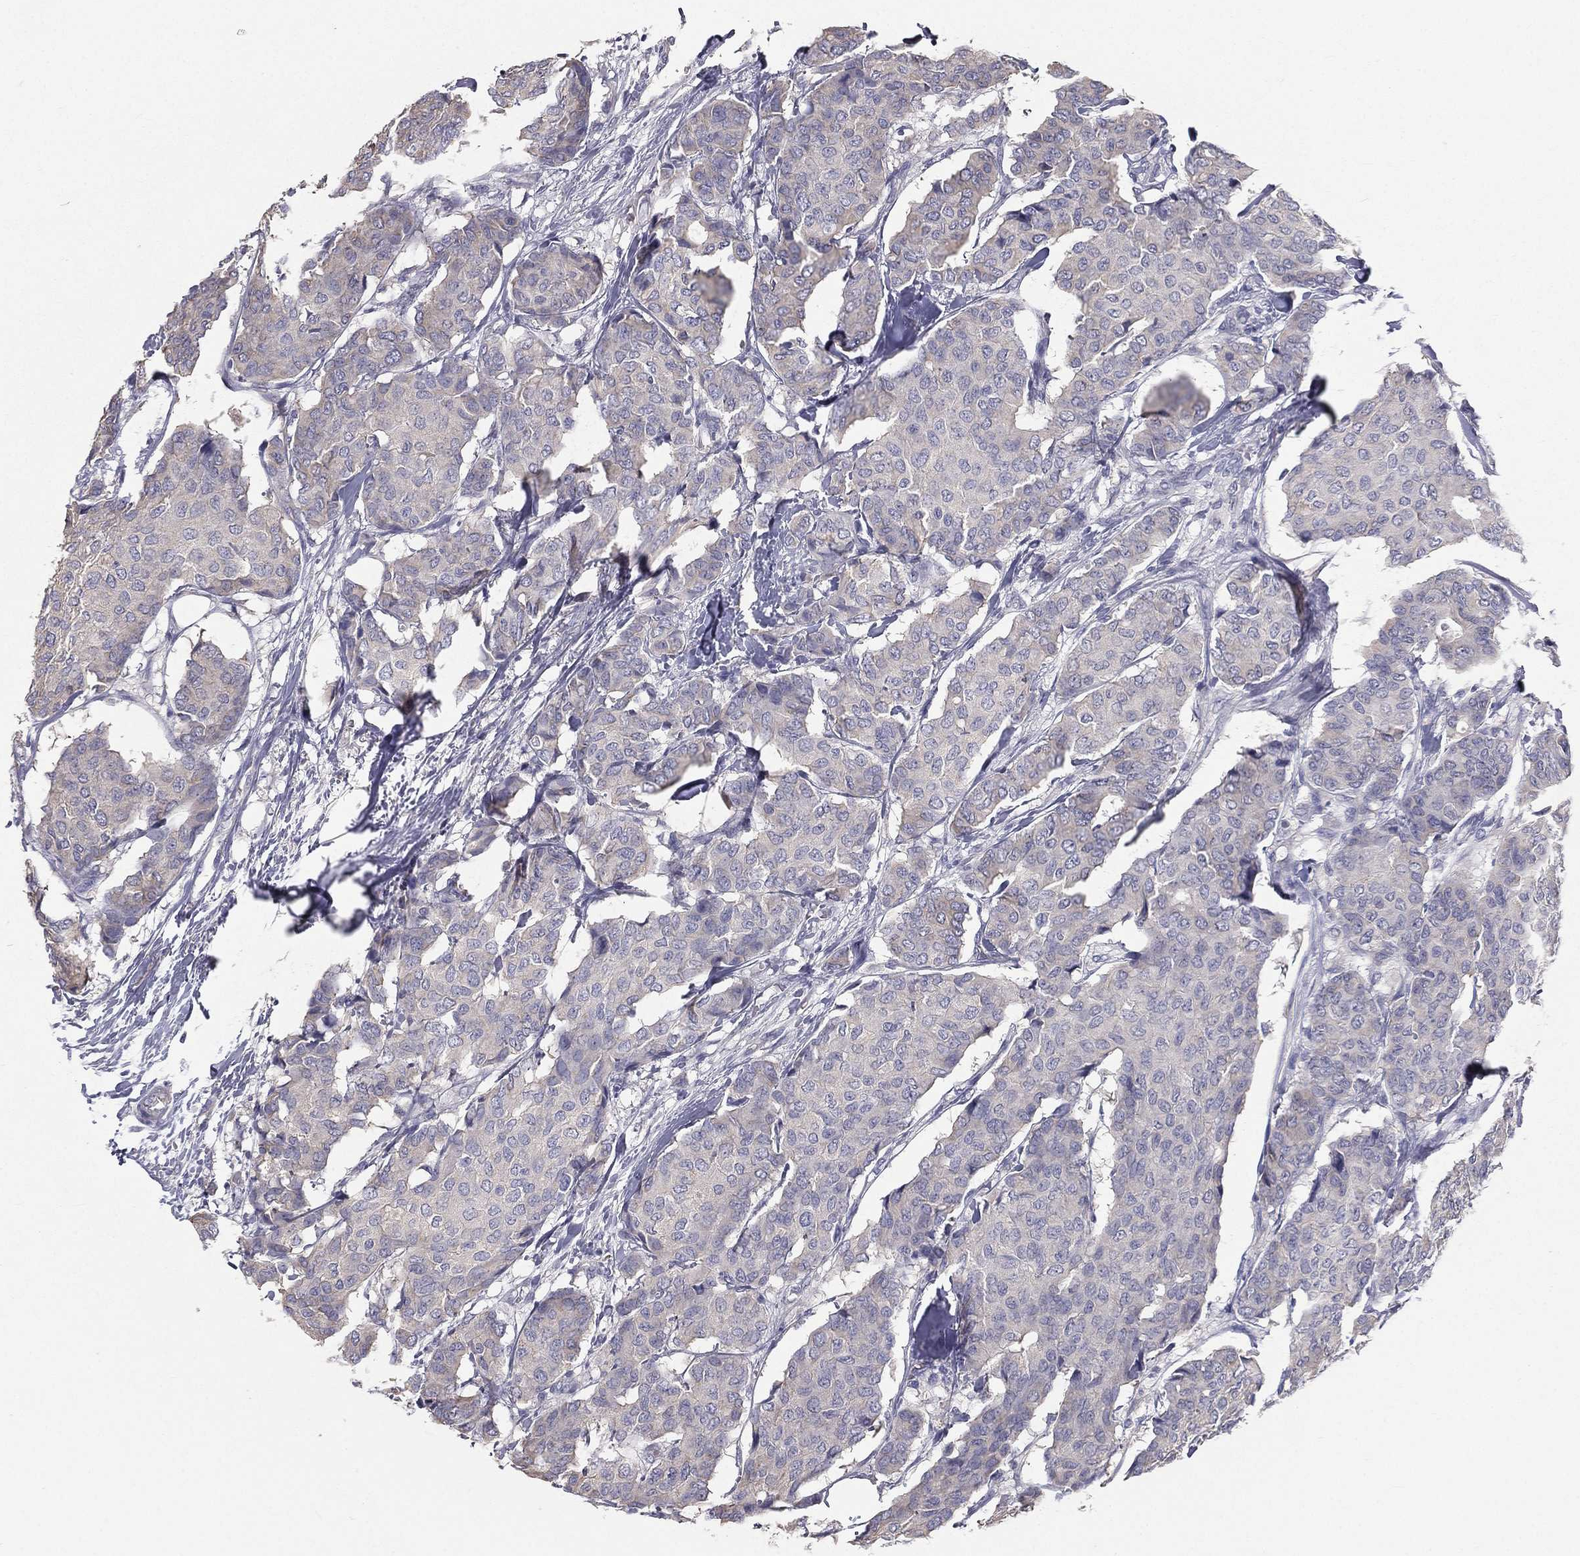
{"staining": {"intensity": "negative", "quantity": "none", "location": "none"}, "tissue": "breast cancer", "cell_type": "Tumor cells", "image_type": "cancer", "snomed": [{"axis": "morphology", "description": "Duct carcinoma"}, {"axis": "topography", "description": "Breast"}], "caption": "Immunohistochemistry image of neoplastic tissue: breast intraductal carcinoma stained with DAB (3,3'-diaminobenzidine) displays no significant protein staining in tumor cells. The staining is performed using DAB (3,3'-diaminobenzidine) brown chromogen with nuclei counter-stained in using hematoxylin.", "gene": "MUC13", "patient": {"sex": "female", "age": 75}}